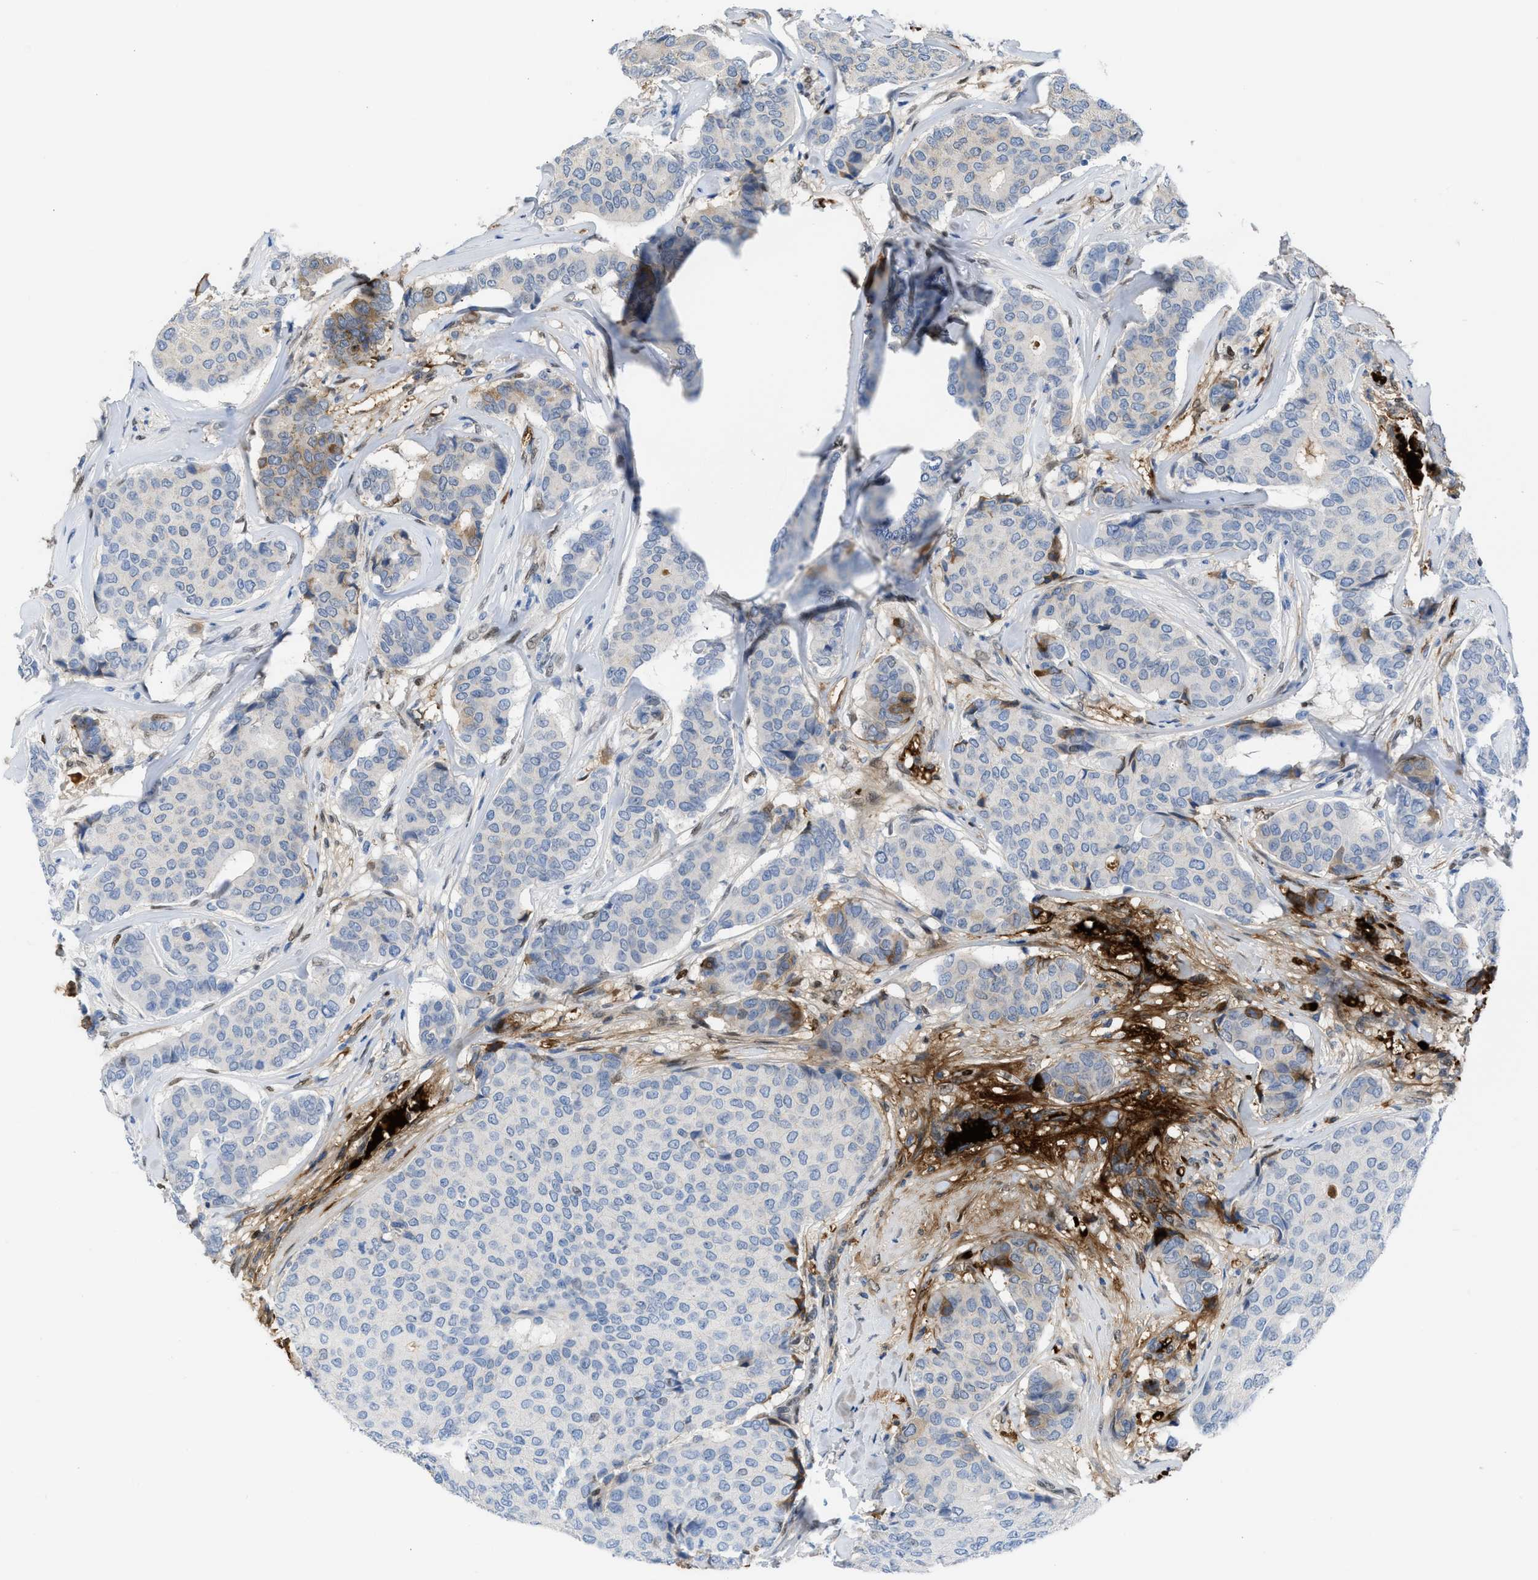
{"staining": {"intensity": "moderate", "quantity": "25%-75%", "location": "cytoplasmic/membranous"}, "tissue": "breast cancer", "cell_type": "Tumor cells", "image_type": "cancer", "snomed": [{"axis": "morphology", "description": "Duct carcinoma"}, {"axis": "topography", "description": "Breast"}], "caption": "Protein expression analysis of breast infiltrating ductal carcinoma demonstrates moderate cytoplasmic/membranous positivity in about 25%-75% of tumor cells.", "gene": "LEF1", "patient": {"sex": "female", "age": 75}}